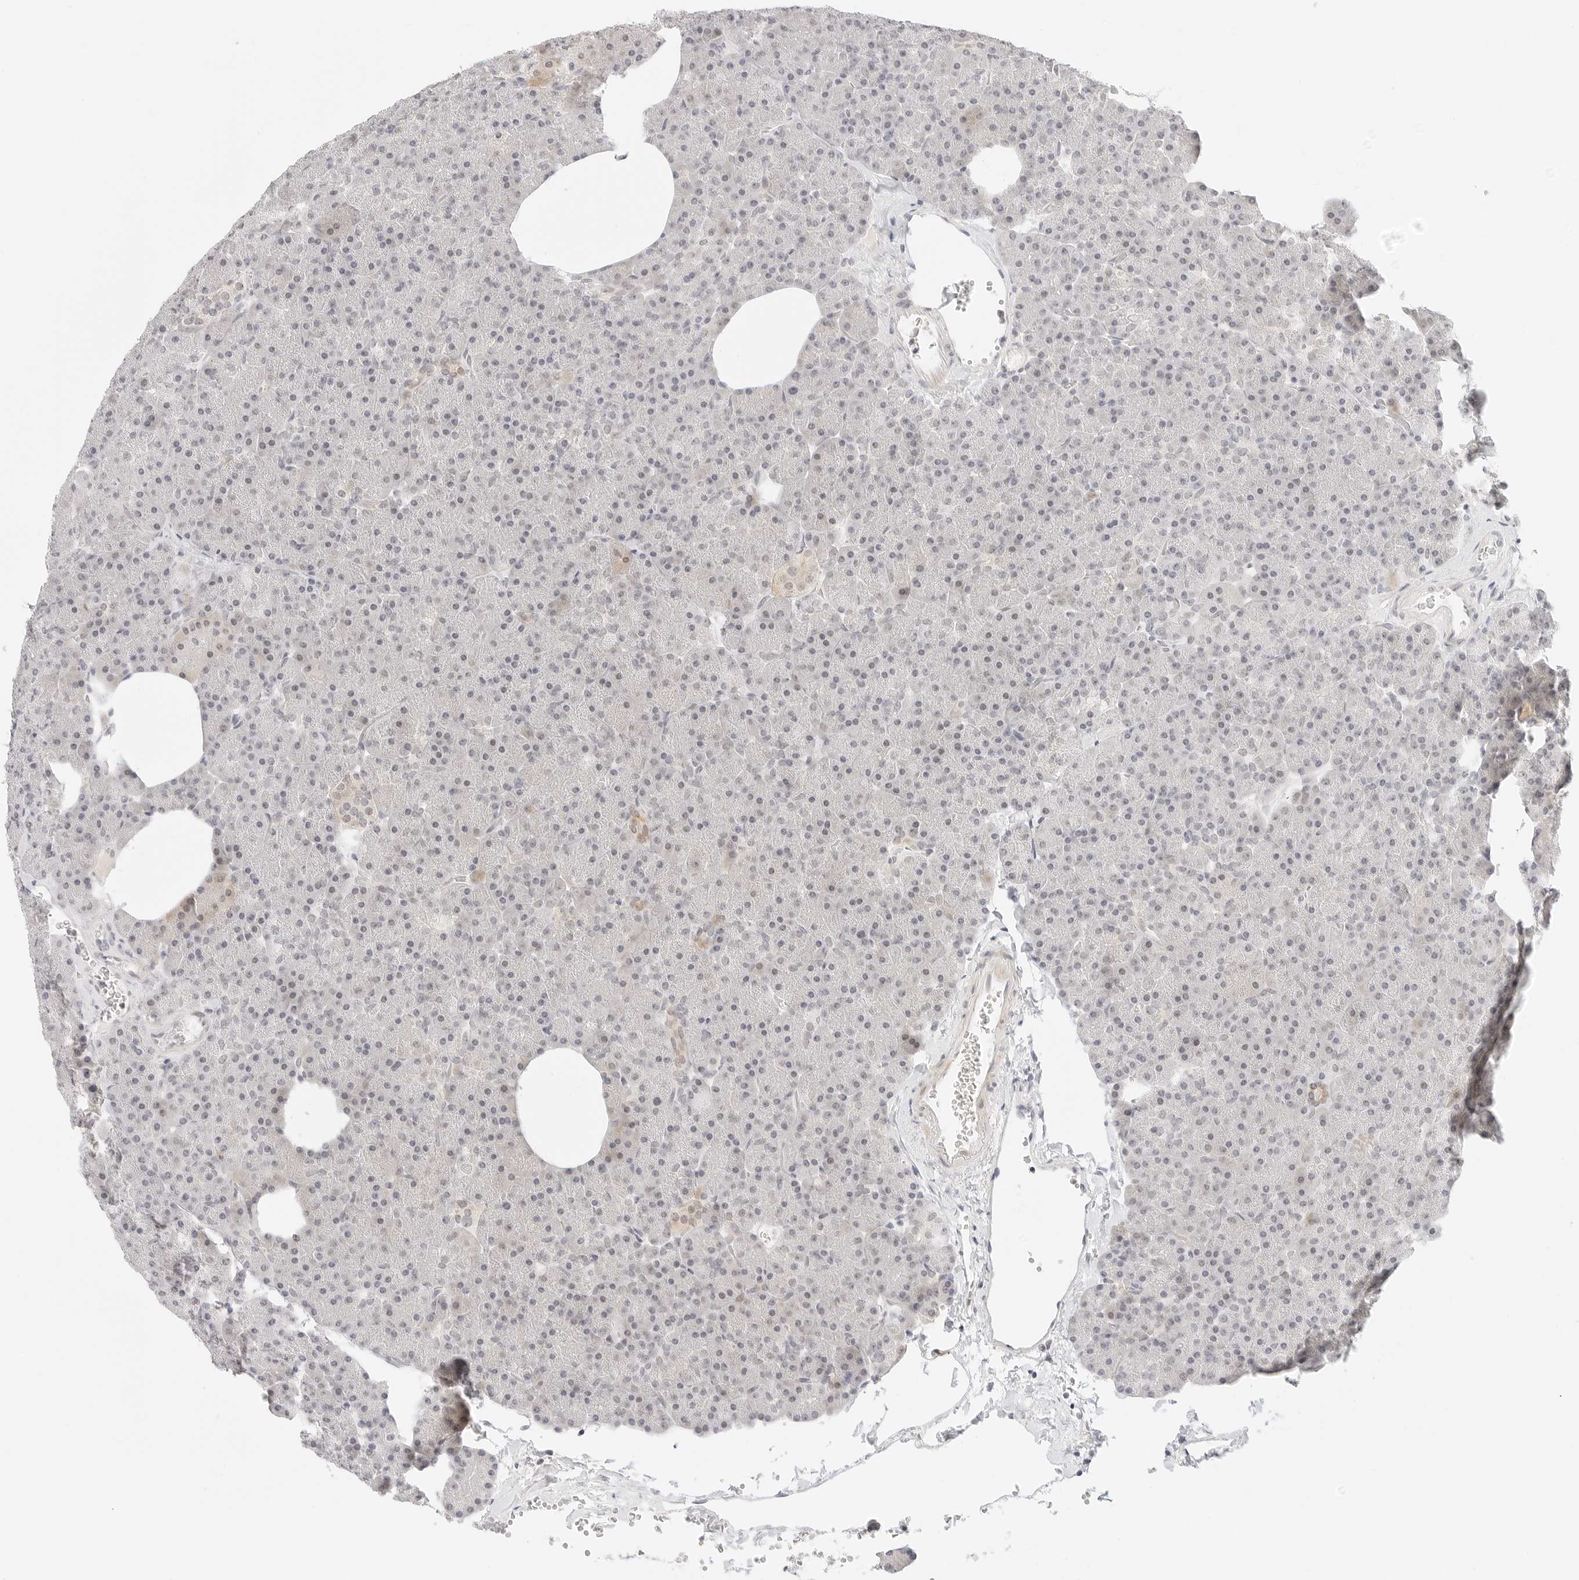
{"staining": {"intensity": "moderate", "quantity": "<25%", "location": "cytoplasmic/membranous"}, "tissue": "pancreas", "cell_type": "Exocrine glandular cells", "image_type": "normal", "snomed": [{"axis": "morphology", "description": "Normal tissue, NOS"}, {"axis": "morphology", "description": "Carcinoid, malignant, NOS"}, {"axis": "topography", "description": "Pancreas"}], "caption": "A photomicrograph showing moderate cytoplasmic/membranous positivity in approximately <25% of exocrine glandular cells in unremarkable pancreas, as visualized by brown immunohistochemical staining.", "gene": "XKR4", "patient": {"sex": "female", "age": 35}}